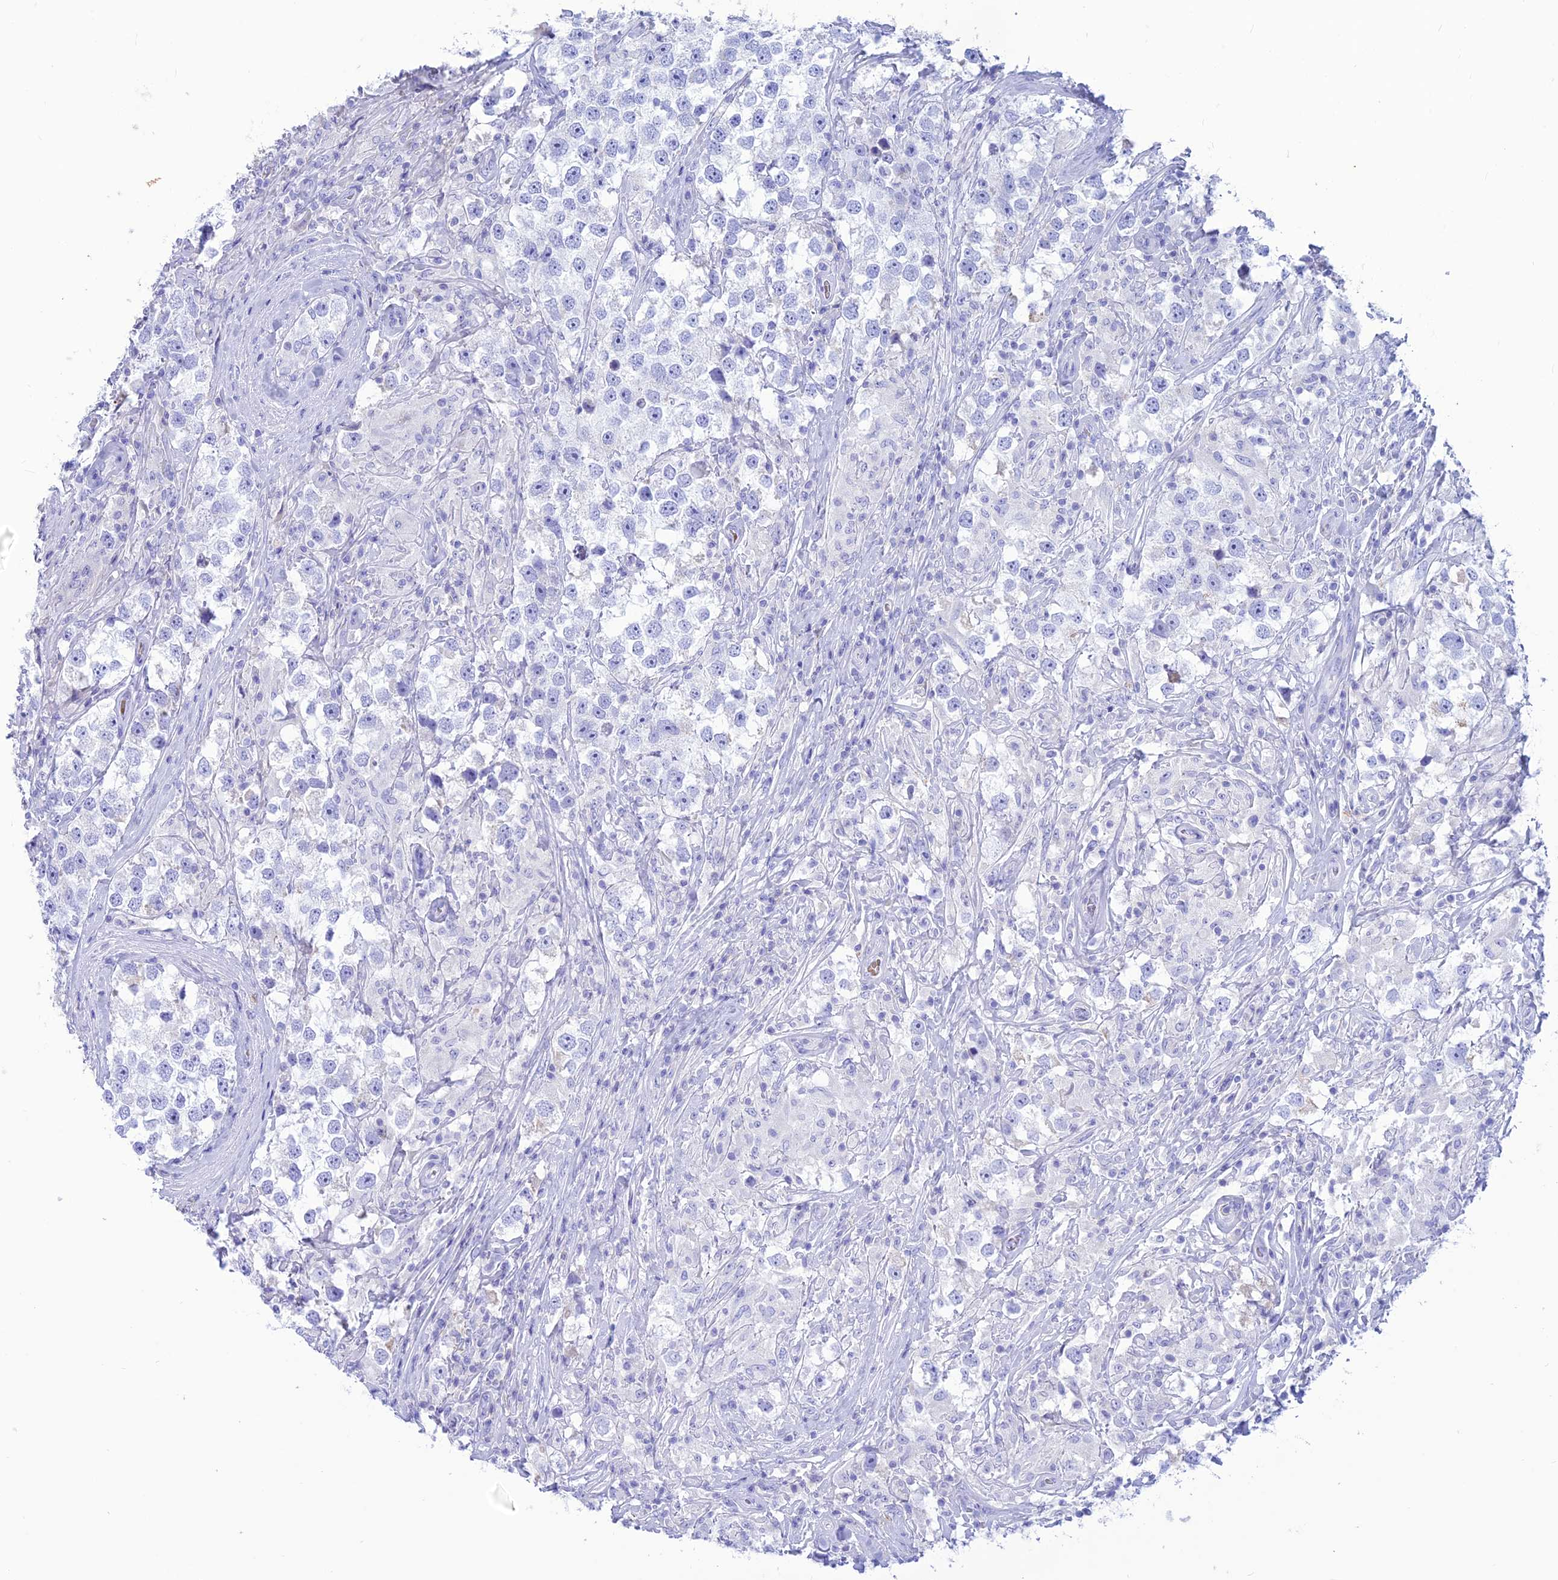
{"staining": {"intensity": "negative", "quantity": "none", "location": "none"}, "tissue": "testis cancer", "cell_type": "Tumor cells", "image_type": "cancer", "snomed": [{"axis": "morphology", "description": "Seminoma, NOS"}, {"axis": "topography", "description": "Testis"}], "caption": "Immunohistochemistry (IHC) micrograph of testis cancer (seminoma) stained for a protein (brown), which demonstrates no expression in tumor cells.", "gene": "GLYATL1", "patient": {"sex": "male", "age": 46}}